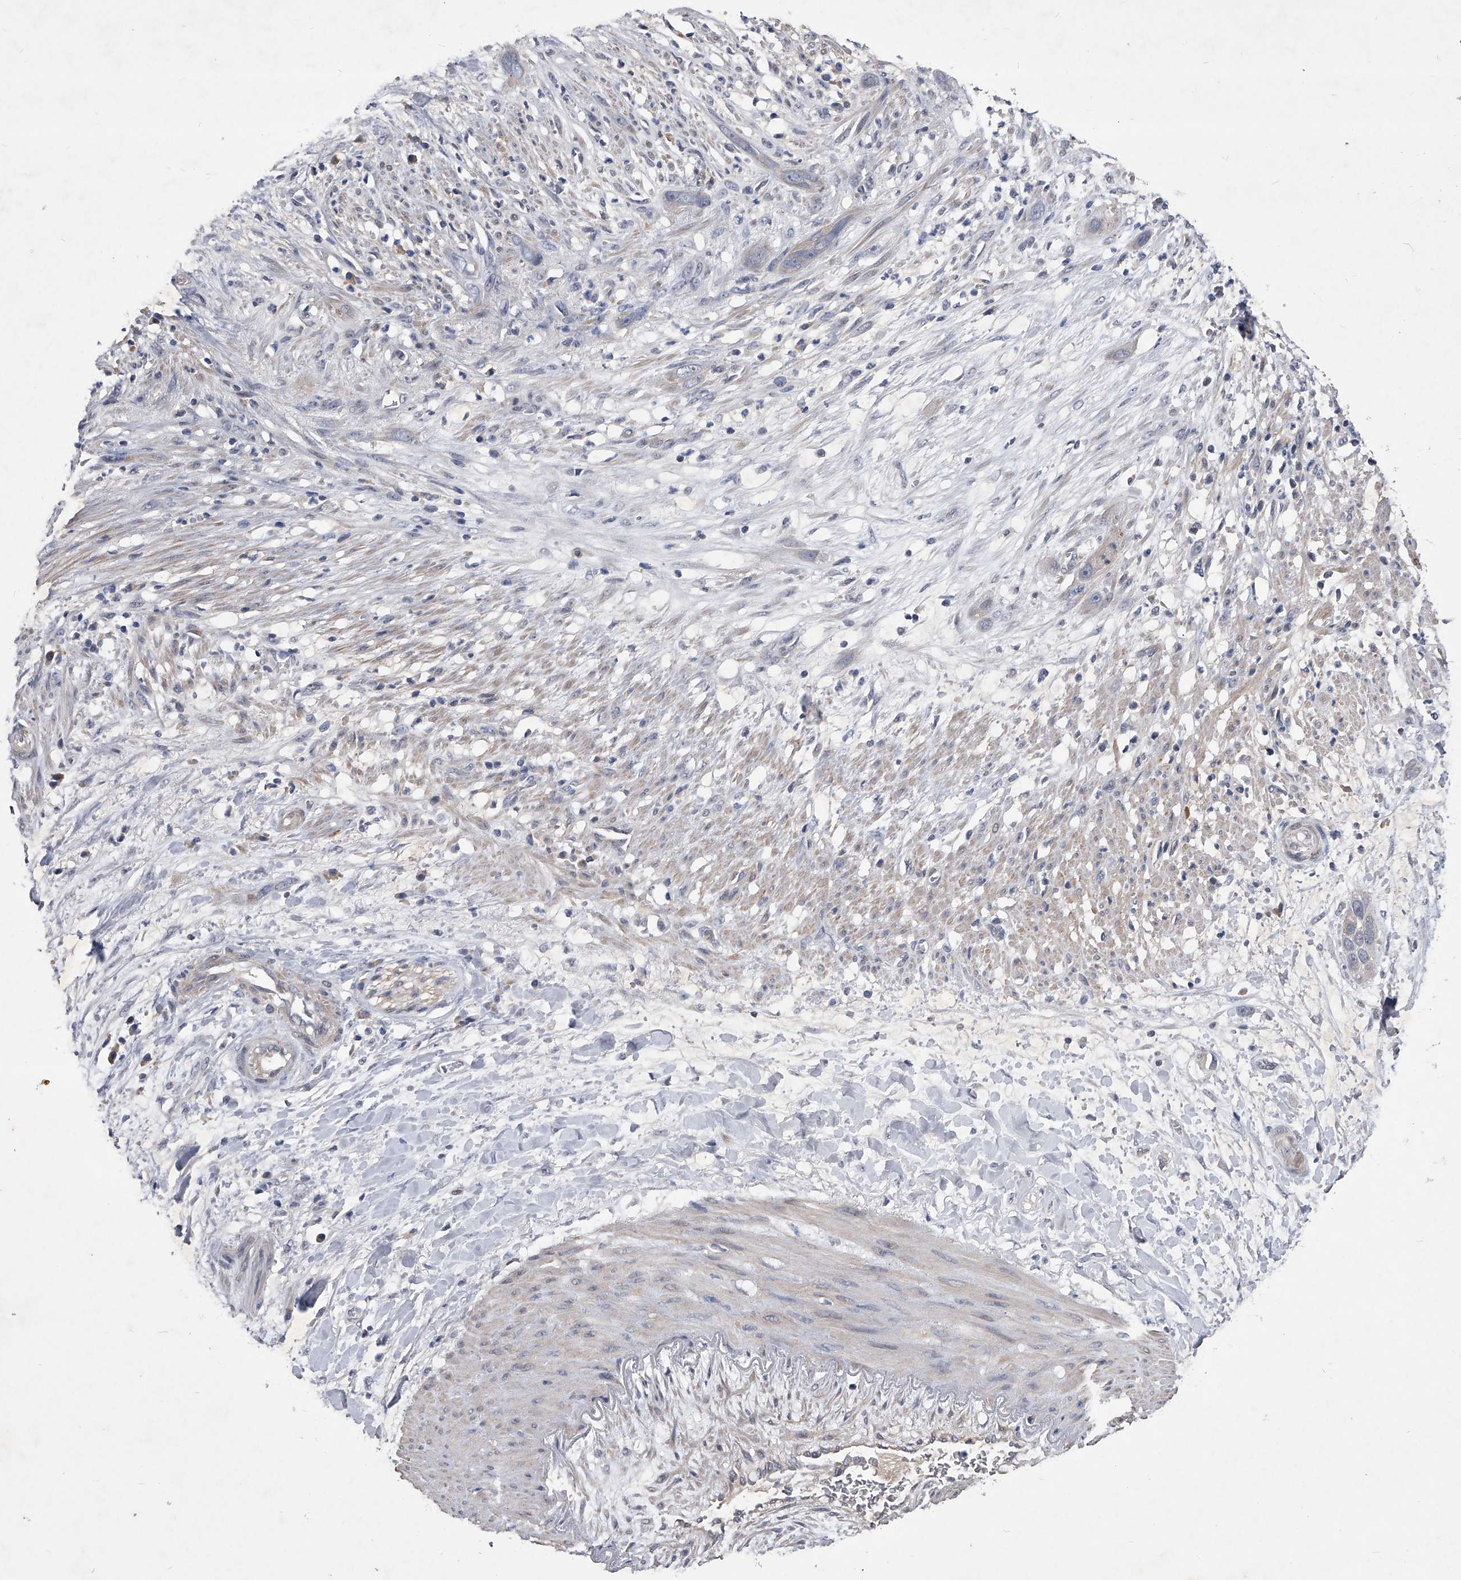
{"staining": {"intensity": "negative", "quantity": "none", "location": "none"}, "tissue": "pancreatic cancer", "cell_type": "Tumor cells", "image_type": "cancer", "snomed": [{"axis": "morphology", "description": "Adenocarcinoma, NOS"}, {"axis": "topography", "description": "Pancreas"}], "caption": "This is an immunohistochemistry (IHC) histopathology image of adenocarcinoma (pancreatic). There is no positivity in tumor cells.", "gene": "ZNF76", "patient": {"sex": "female", "age": 60}}